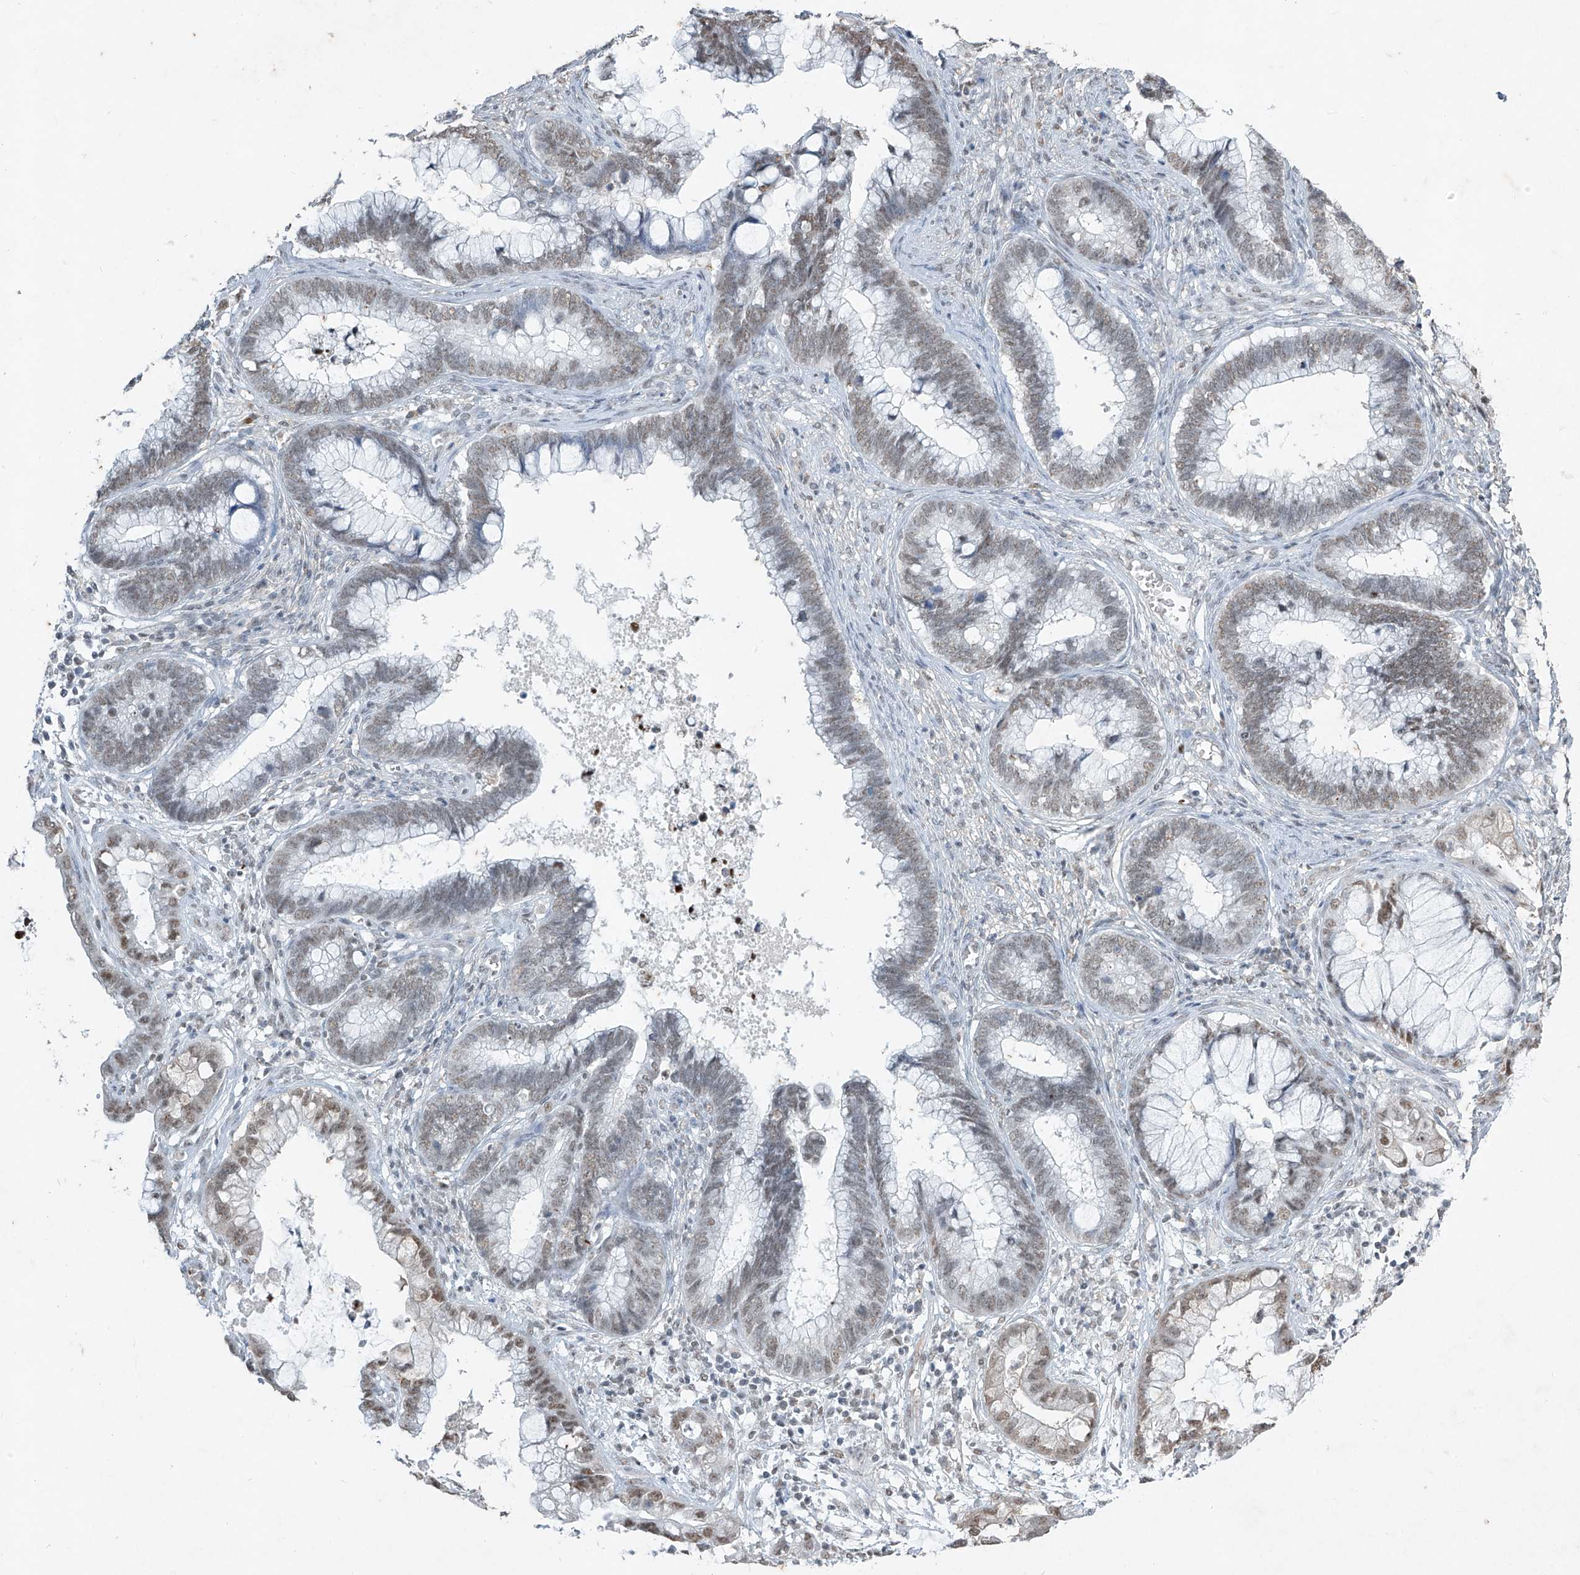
{"staining": {"intensity": "weak", "quantity": "25%-75%", "location": "nuclear"}, "tissue": "cervical cancer", "cell_type": "Tumor cells", "image_type": "cancer", "snomed": [{"axis": "morphology", "description": "Adenocarcinoma, NOS"}, {"axis": "topography", "description": "Cervix"}], "caption": "Cervical cancer (adenocarcinoma) stained with IHC shows weak nuclear expression in approximately 25%-75% of tumor cells. (DAB IHC with brightfield microscopy, high magnification).", "gene": "TFEC", "patient": {"sex": "female", "age": 44}}